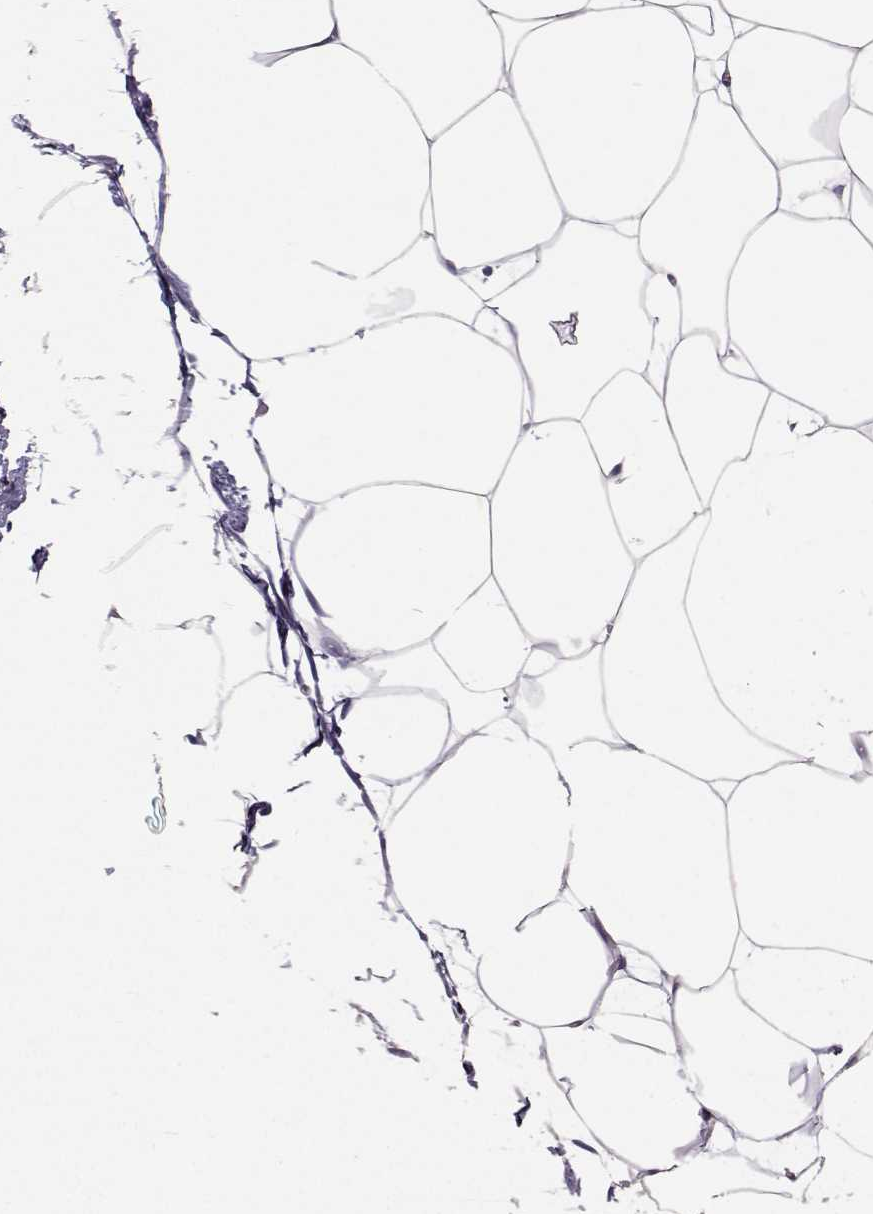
{"staining": {"intensity": "negative", "quantity": "none", "location": "none"}, "tissue": "adipose tissue", "cell_type": "Adipocytes", "image_type": "normal", "snomed": [{"axis": "morphology", "description": "Normal tissue, NOS"}, {"axis": "topography", "description": "Adipose tissue"}], "caption": "Photomicrograph shows no protein expression in adipocytes of normal adipose tissue. (Brightfield microscopy of DAB (3,3'-diaminobenzidine) immunohistochemistry at high magnification).", "gene": "PKP2", "patient": {"sex": "male", "age": 57}}